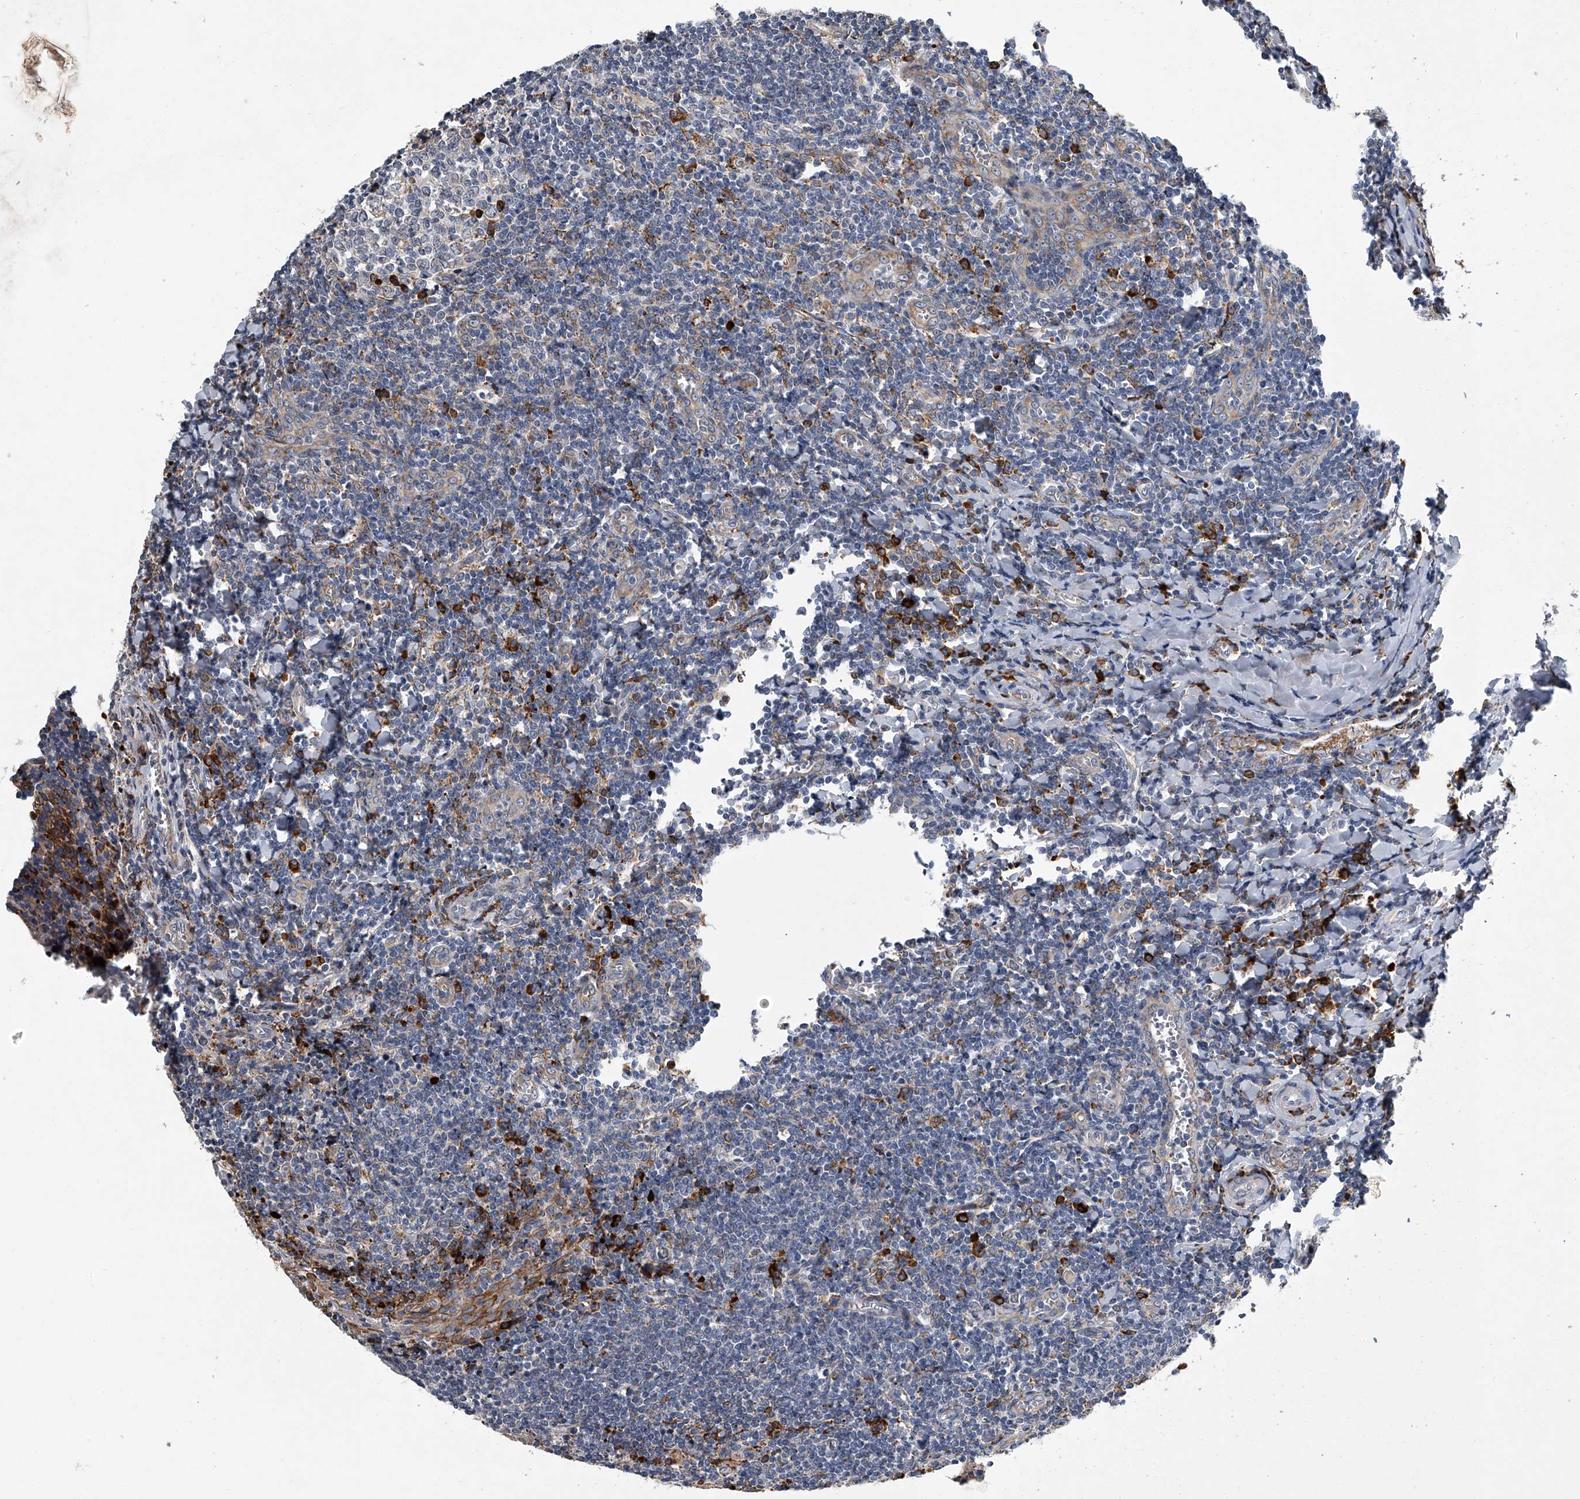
{"staining": {"intensity": "strong", "quantity": "<25%", "location": "cytoplasmic/membranous"}, "tissue": "tonsil", "cell_type": "Germinal center cells", "image_type": "normal", "snomed": [{"axis": "morphology", "description": "Normal tissue, NOS"}, {"axis": "topography", "description": "Tonsil"}], "caption": "Immunohistochemical staining of unremarkable tonsil shows <25% levels of strong cytoplasmic/membranous protein staining in approximately <25% of germinal center cells.", "gene": "TMEM63C", "patient": {"sex": "male", "age": 27}}